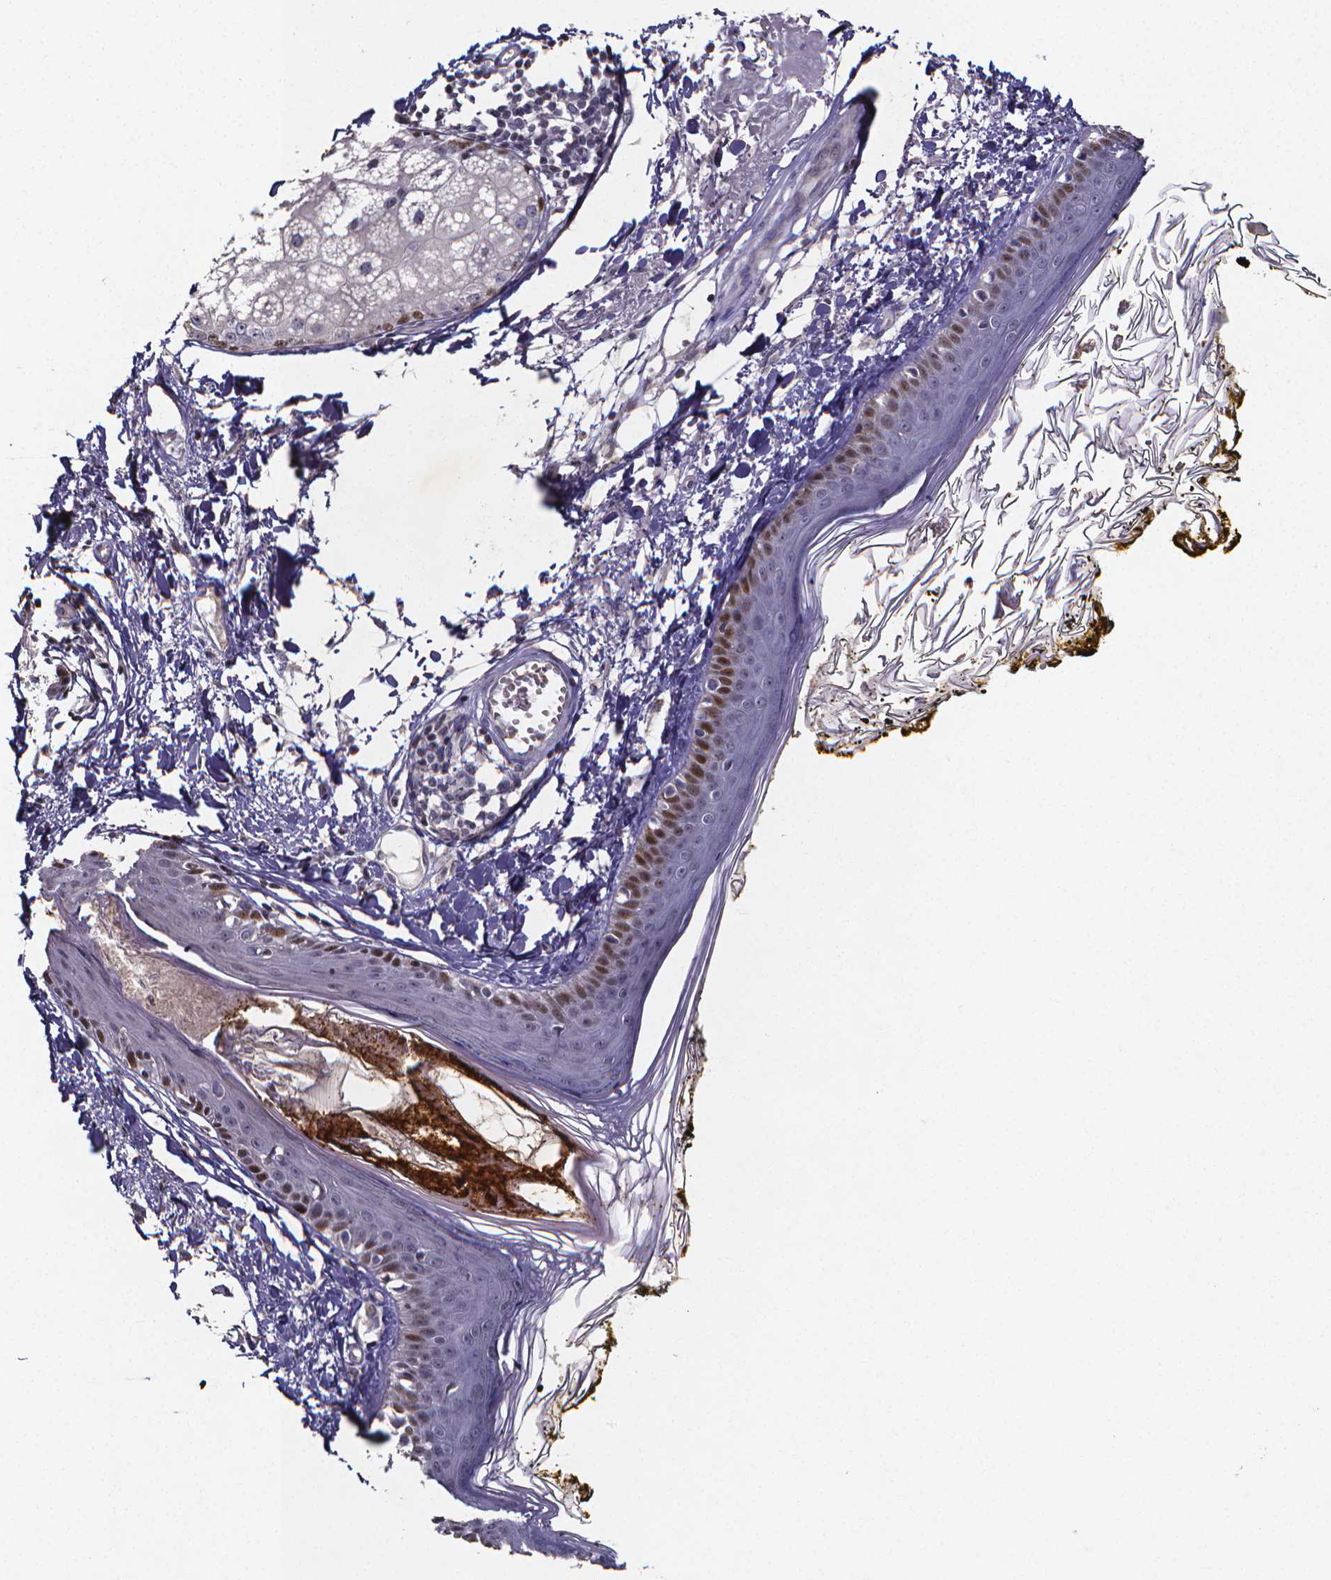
{"staining": {"intensity": "negative", "quantity": "none", "location": "none"}, "tissue": "skin", "cell_type": "Fibroblasts", "image_type": "normal", "snomed": [{"axis": "morphology", "description": "Normal tissue, NOS"}, {"axis": "topography", "description": "Skin"}], "caption": "Immunohistochemistry of benign skin reveals no staining in fibroblasts. The staining is performed using DAB brown chromogen with nuclei counter-stained in using hematoxylin.", "gene": "TP73", "patient": {"sex": "male", "age": 76}}